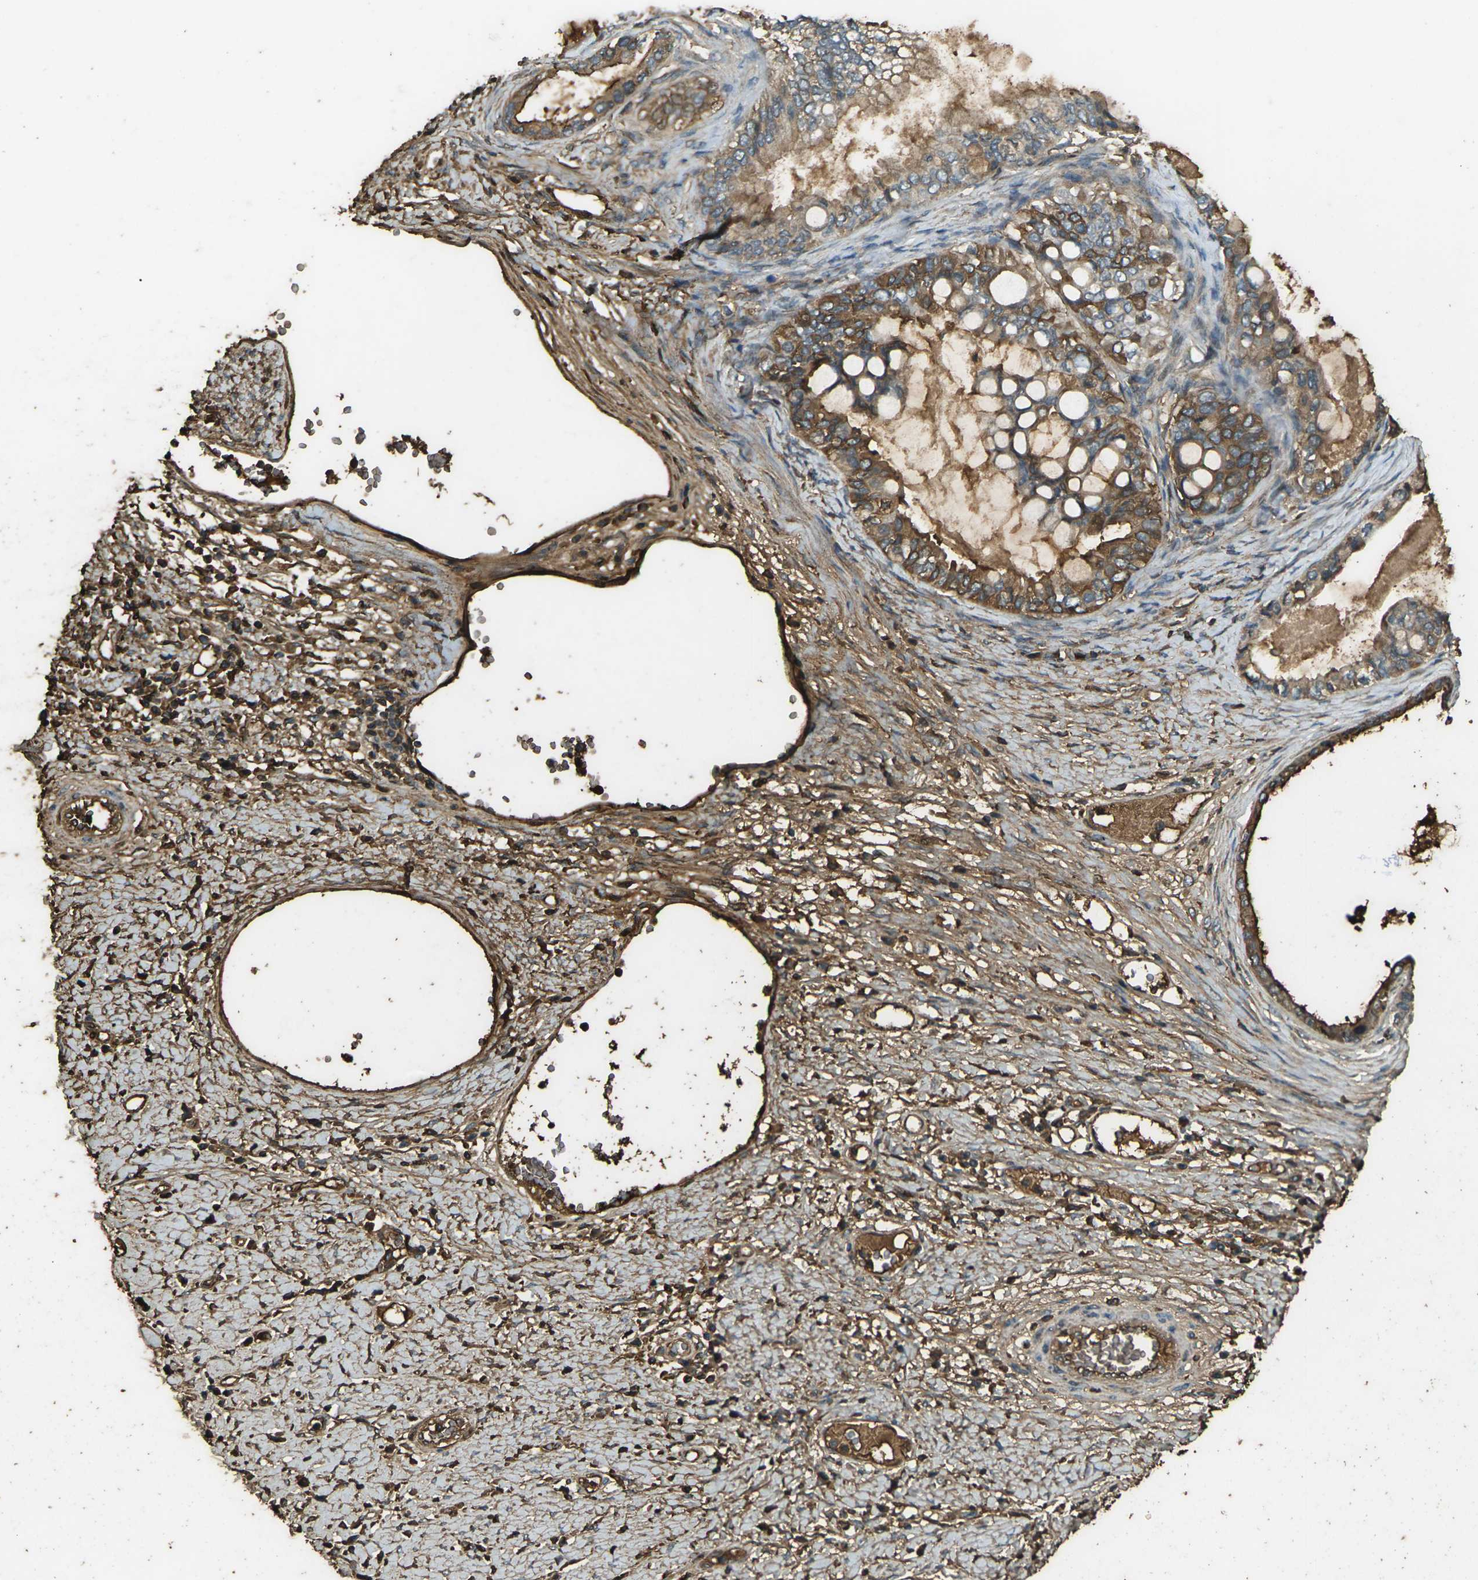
{"staining": {"intensity": "moderate", "quantity": ">75%", "location": "cytoplasmic/membranous"}, "tissue": "ovarian cancer", "cell_type": "Tumor cells", "image_type": "cancer", "snomed": [{"axis": "morphology", "description": "Cystadenocarcinoma, mucinous, NOS"}, {"axis": "topography", "description": "Ovary"}], "caption": "Protein staining of mucinous cystadenocarcinoma (ovarian) tissue exhibits moderate cytoplasmic/membranous expression in approximately >75% of tumor cells.", "gene": "CYP1B1", "patient": {"sex": "female", "age": 80}}